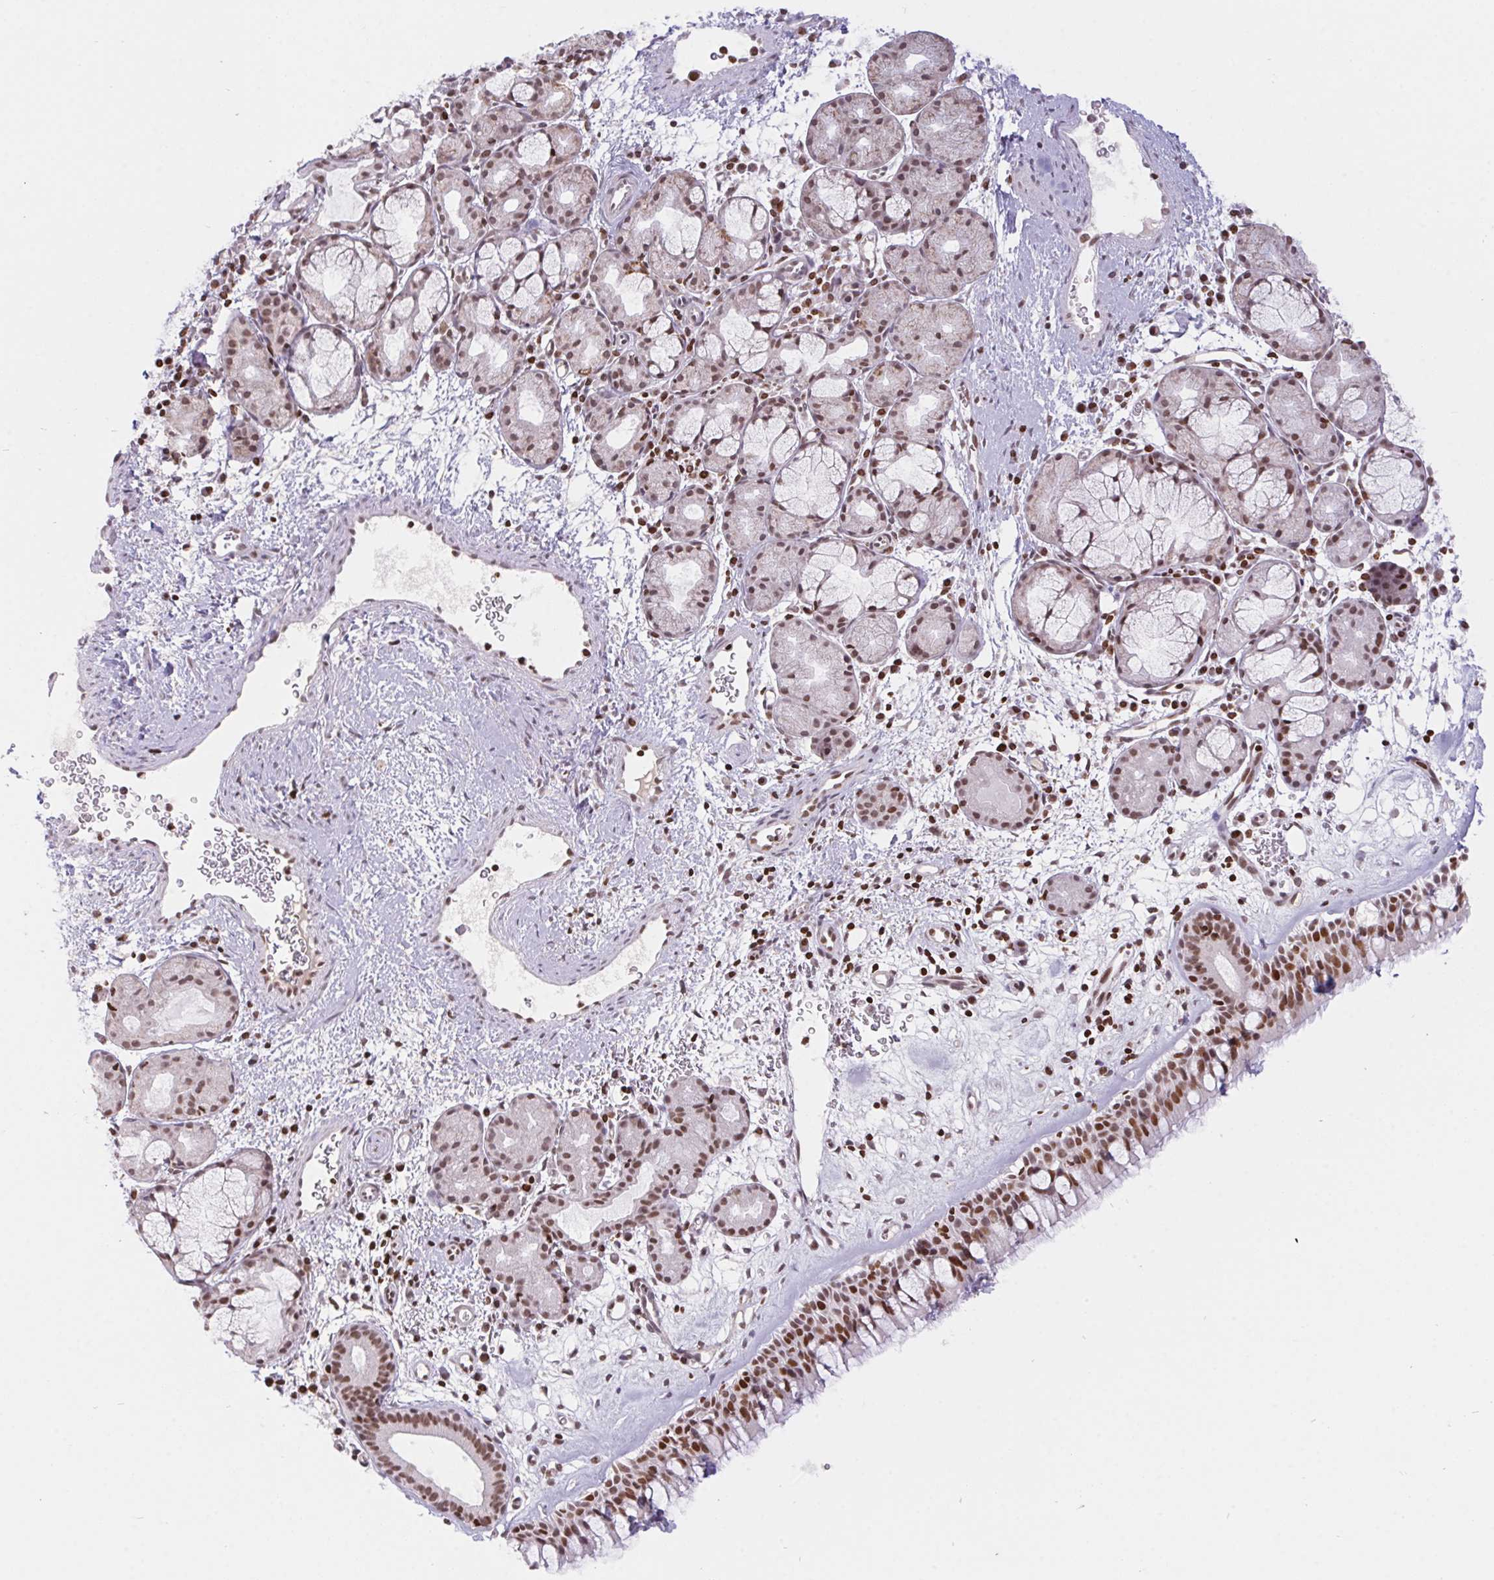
{"staining": {"intensity": "moderate", "quantity": ">75%", "location": "nuclear"}, "tissue": "nasopharynx", "cell_type": "Respiratory epithelial cells", "image_type": "normal", "snomed": [{"axis": "morphology", "description": "Normal tissue, NOS"}, {"axis": "topography", "description": "Nasopharynx"}], "caption": "Protein staining by immunohistochemistry (IHC) reveals moderate nuclear expression in approximately >75% of respiratory epithelial cells in normal nasopharynx. (Stains: DAB (3,3'-diaminobenzidine) in brown, nuclei in blue, Microscopy: brightfield microscopy at high magnification).", "gene": "POLD3", "patient": {"sex": "male", "age": 65}}